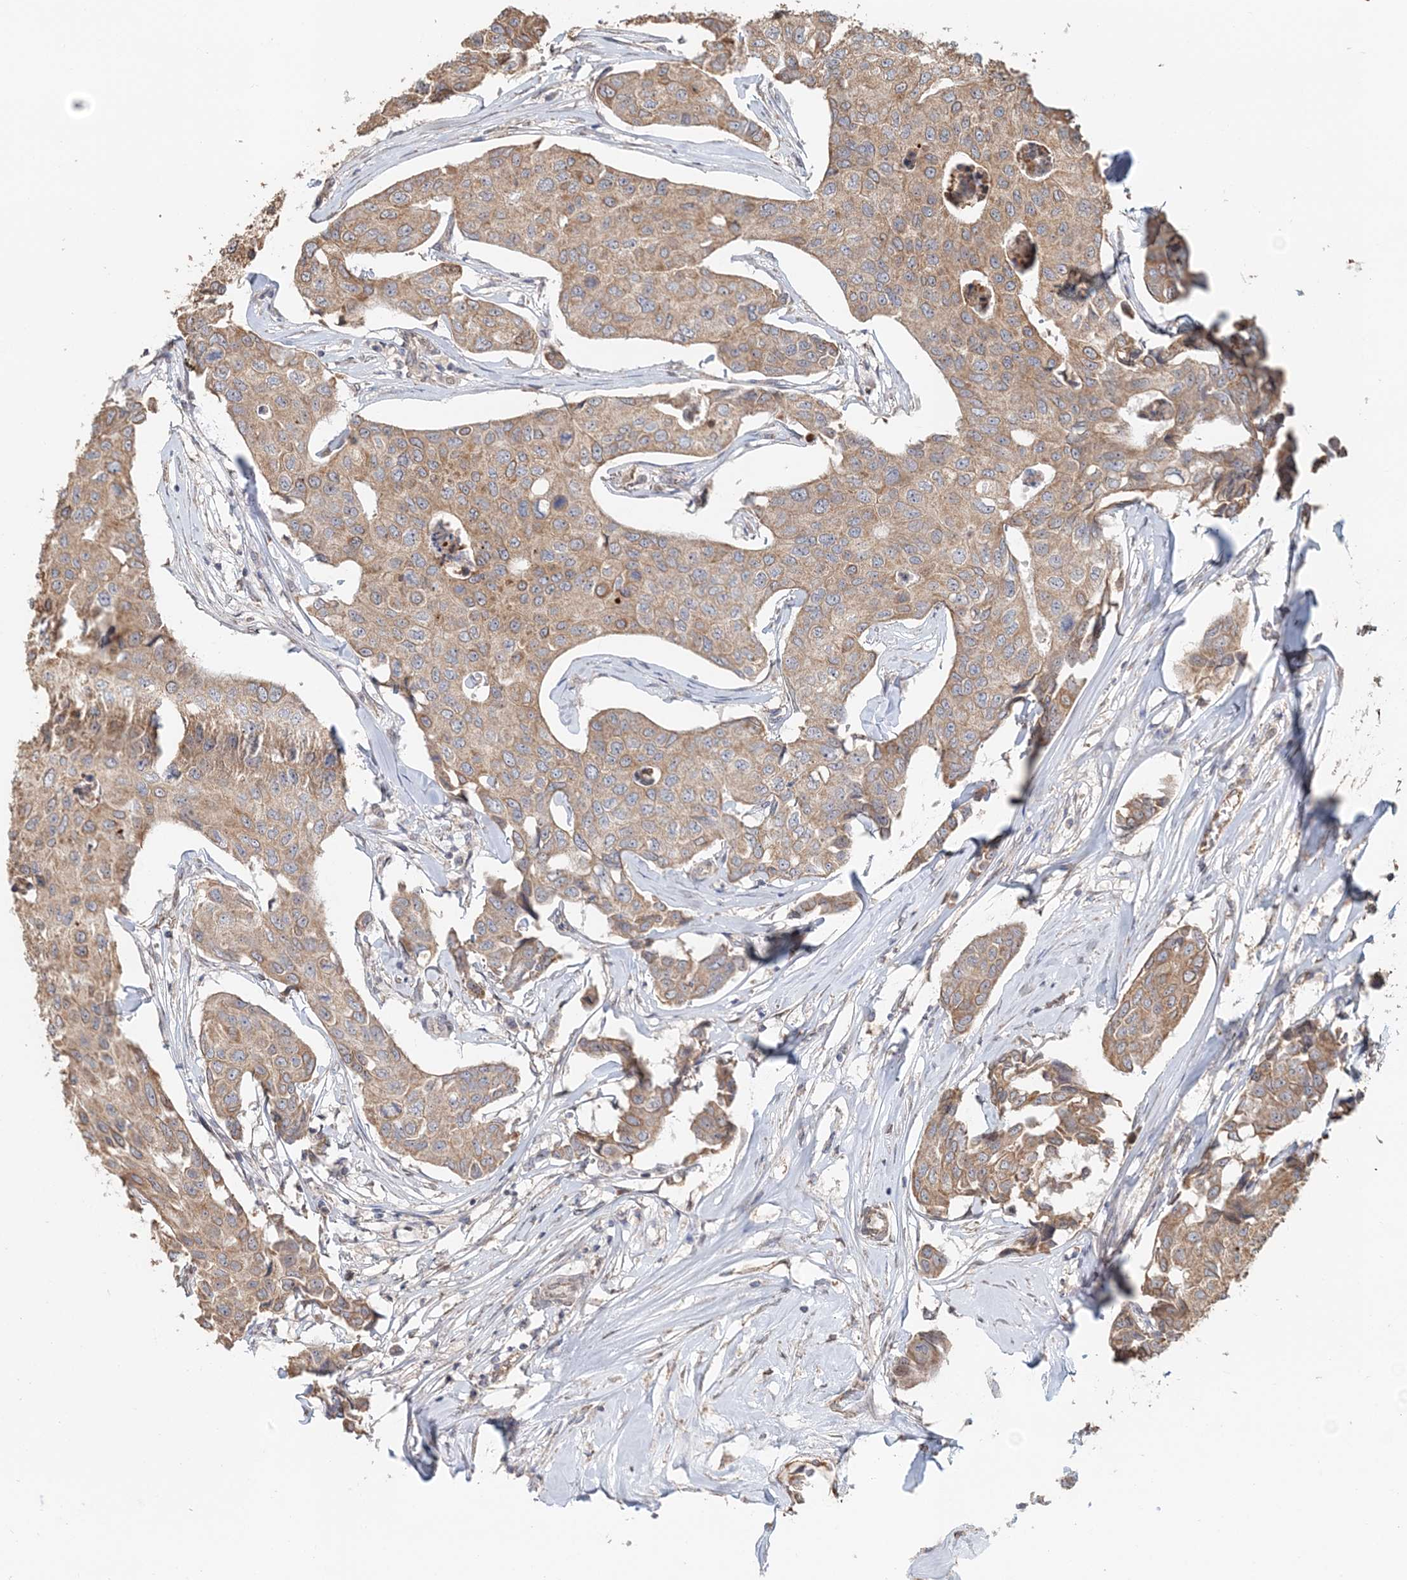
{"staining": {"intensity": "moderate", "quantity": ">75%", "location": "cytoplasmic/membranous"}, "tissue": "breast cancer", "cell_type": "Tumor cells", "image_type": "cancer", "snomed": [{"axis": "morphology", "description": "Duct carcinoma"}, {"axis": "topography", "description": "Breast"}], "caption": "Breast invasive ductal carcinoma stained for a protein (brown) exhibits moderate cytoplasmic/membranous positive staining in about >75% of tumor cells.", "gene": "FBXO38", "patient": {"sex": "female", "age": 80}}